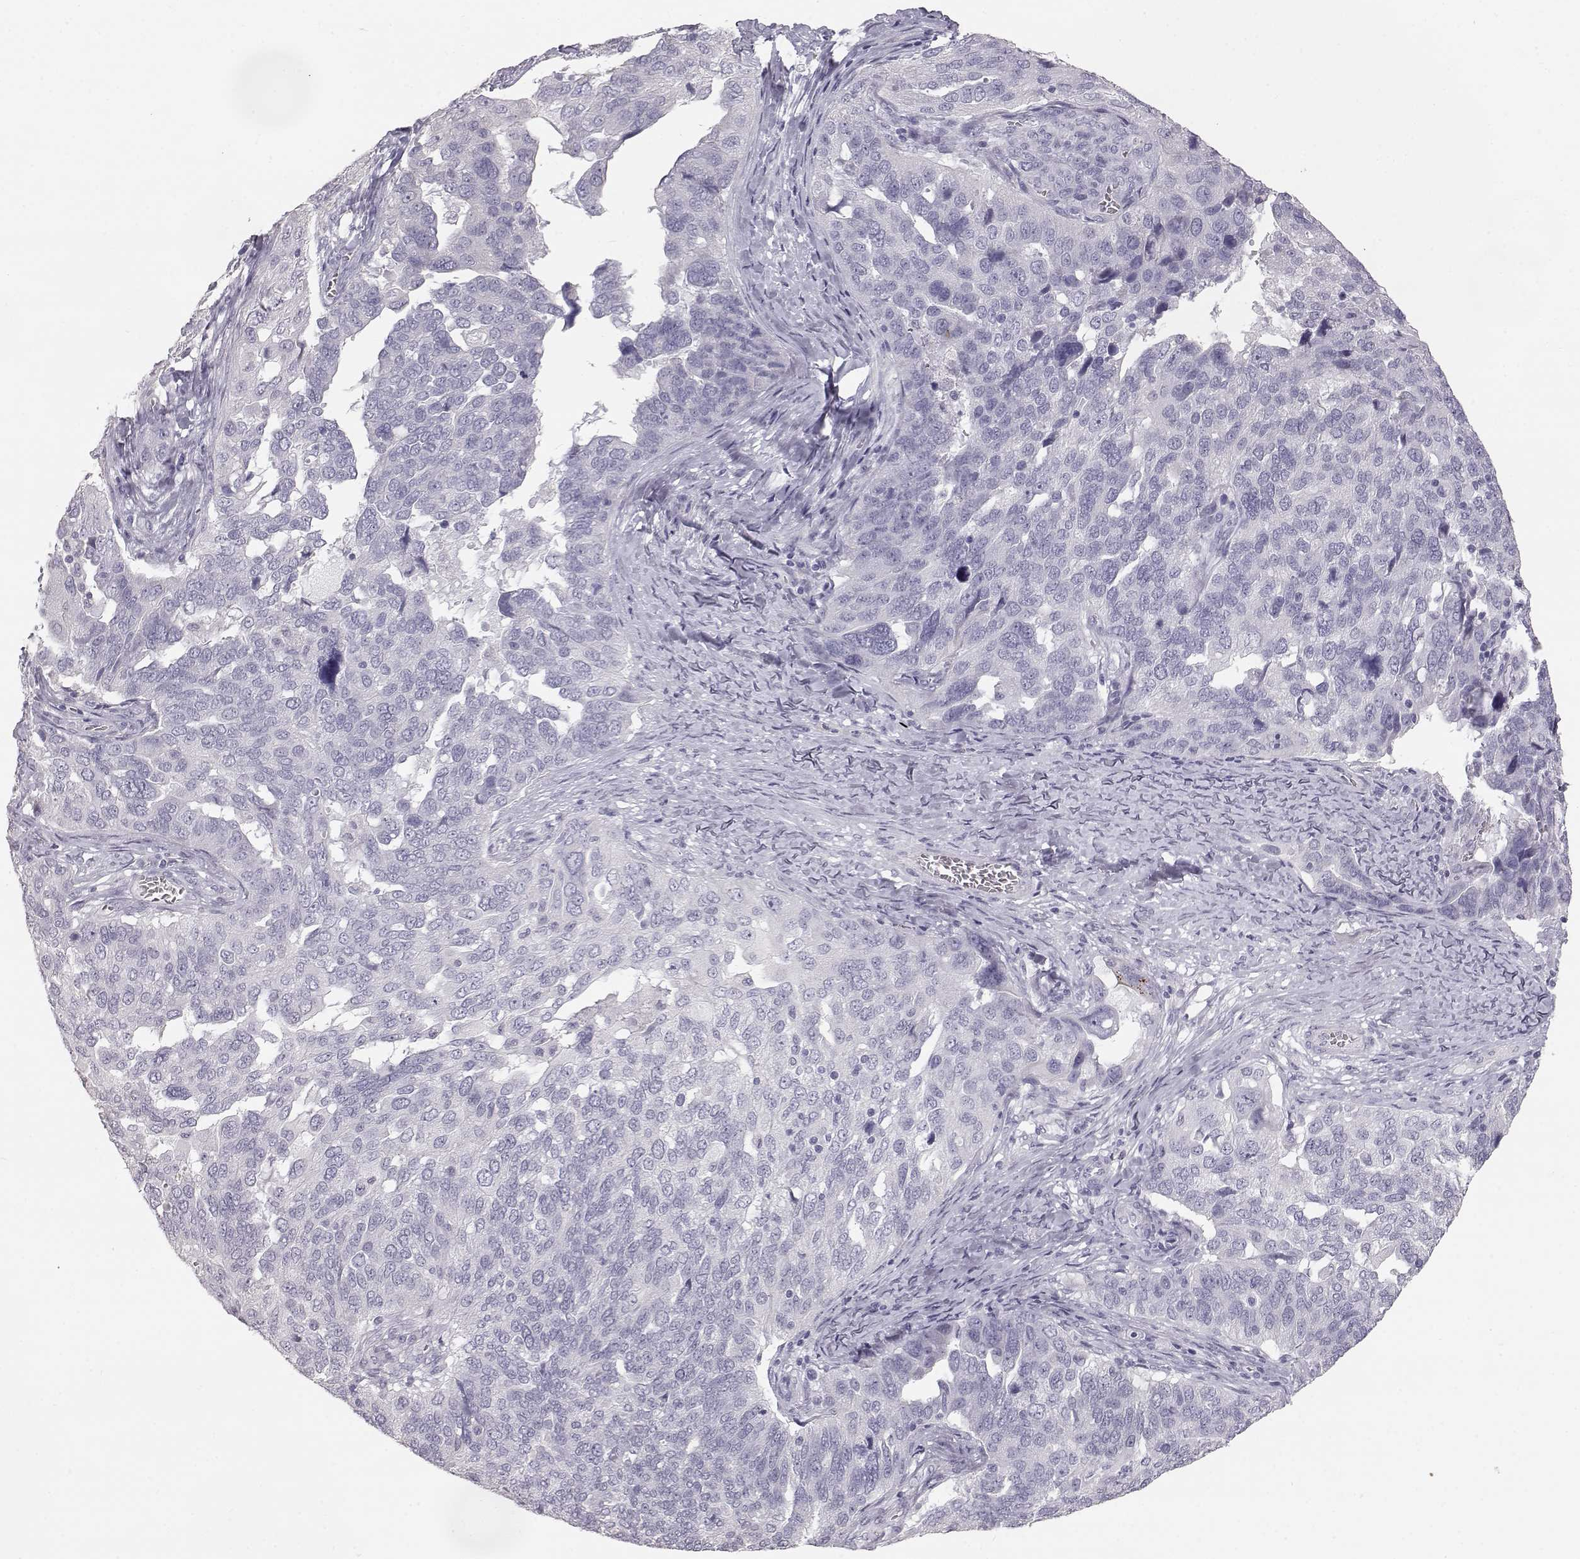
{"staining": {"intensity": "negative", "quantity": "none", "location": "none"}, "tissue": "ovarian cancer", "cell_type": "Tumor cells", "image_type": "cancer", "snomed": [{"axis": "morphology", "description": "Carcinoma, endometroid"}, {"axis": "topography", "description": "Soft tissue"}, {"axis": "topography", "description": "Ovary"}], "caption": "DAB immunohistochemical staining of endometroid carcinoma (ovarian) displays no significant expression in tumor cells.", "gene": "KRT33A", "patient": {"sex": "female", "age": 52}}